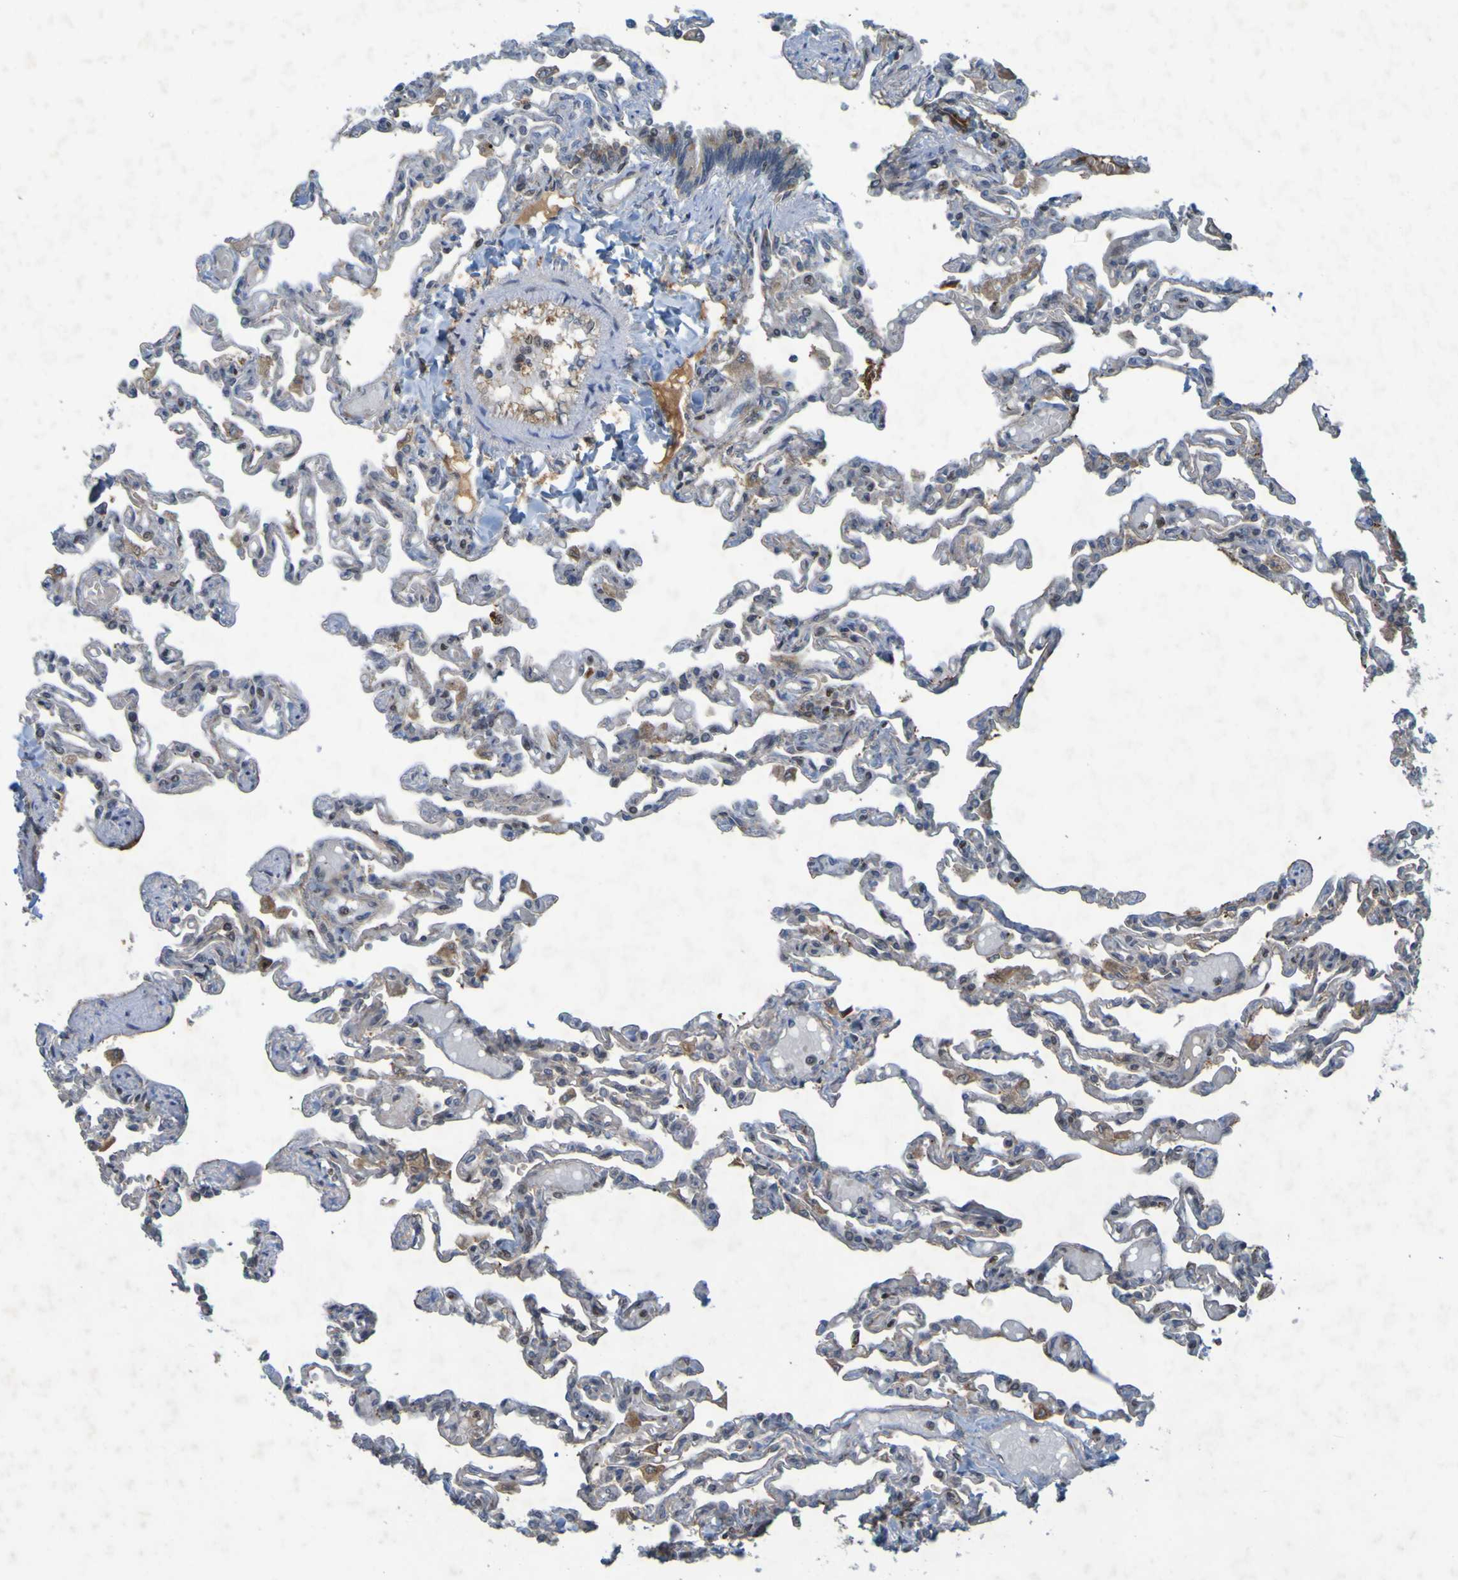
{"staining": {"intensity": "weak", "quantity": "<25%", "location": "cytoplasmic/membranous"}, "tissue": "lung", "cell_type": "Alveolar cells", "image_type": "normal", "snomed": [{"axis": "morphology", "description": "Normal tissue, NOS"}, {"axis": "topography", "description": "Lung"}], "caption": "The immunohistochemistry photomicrograph has no significant positivity in alveolar cells of lung.", "gene": "GUCY1A1", "patient": {"sex": "male", "age": 21}}